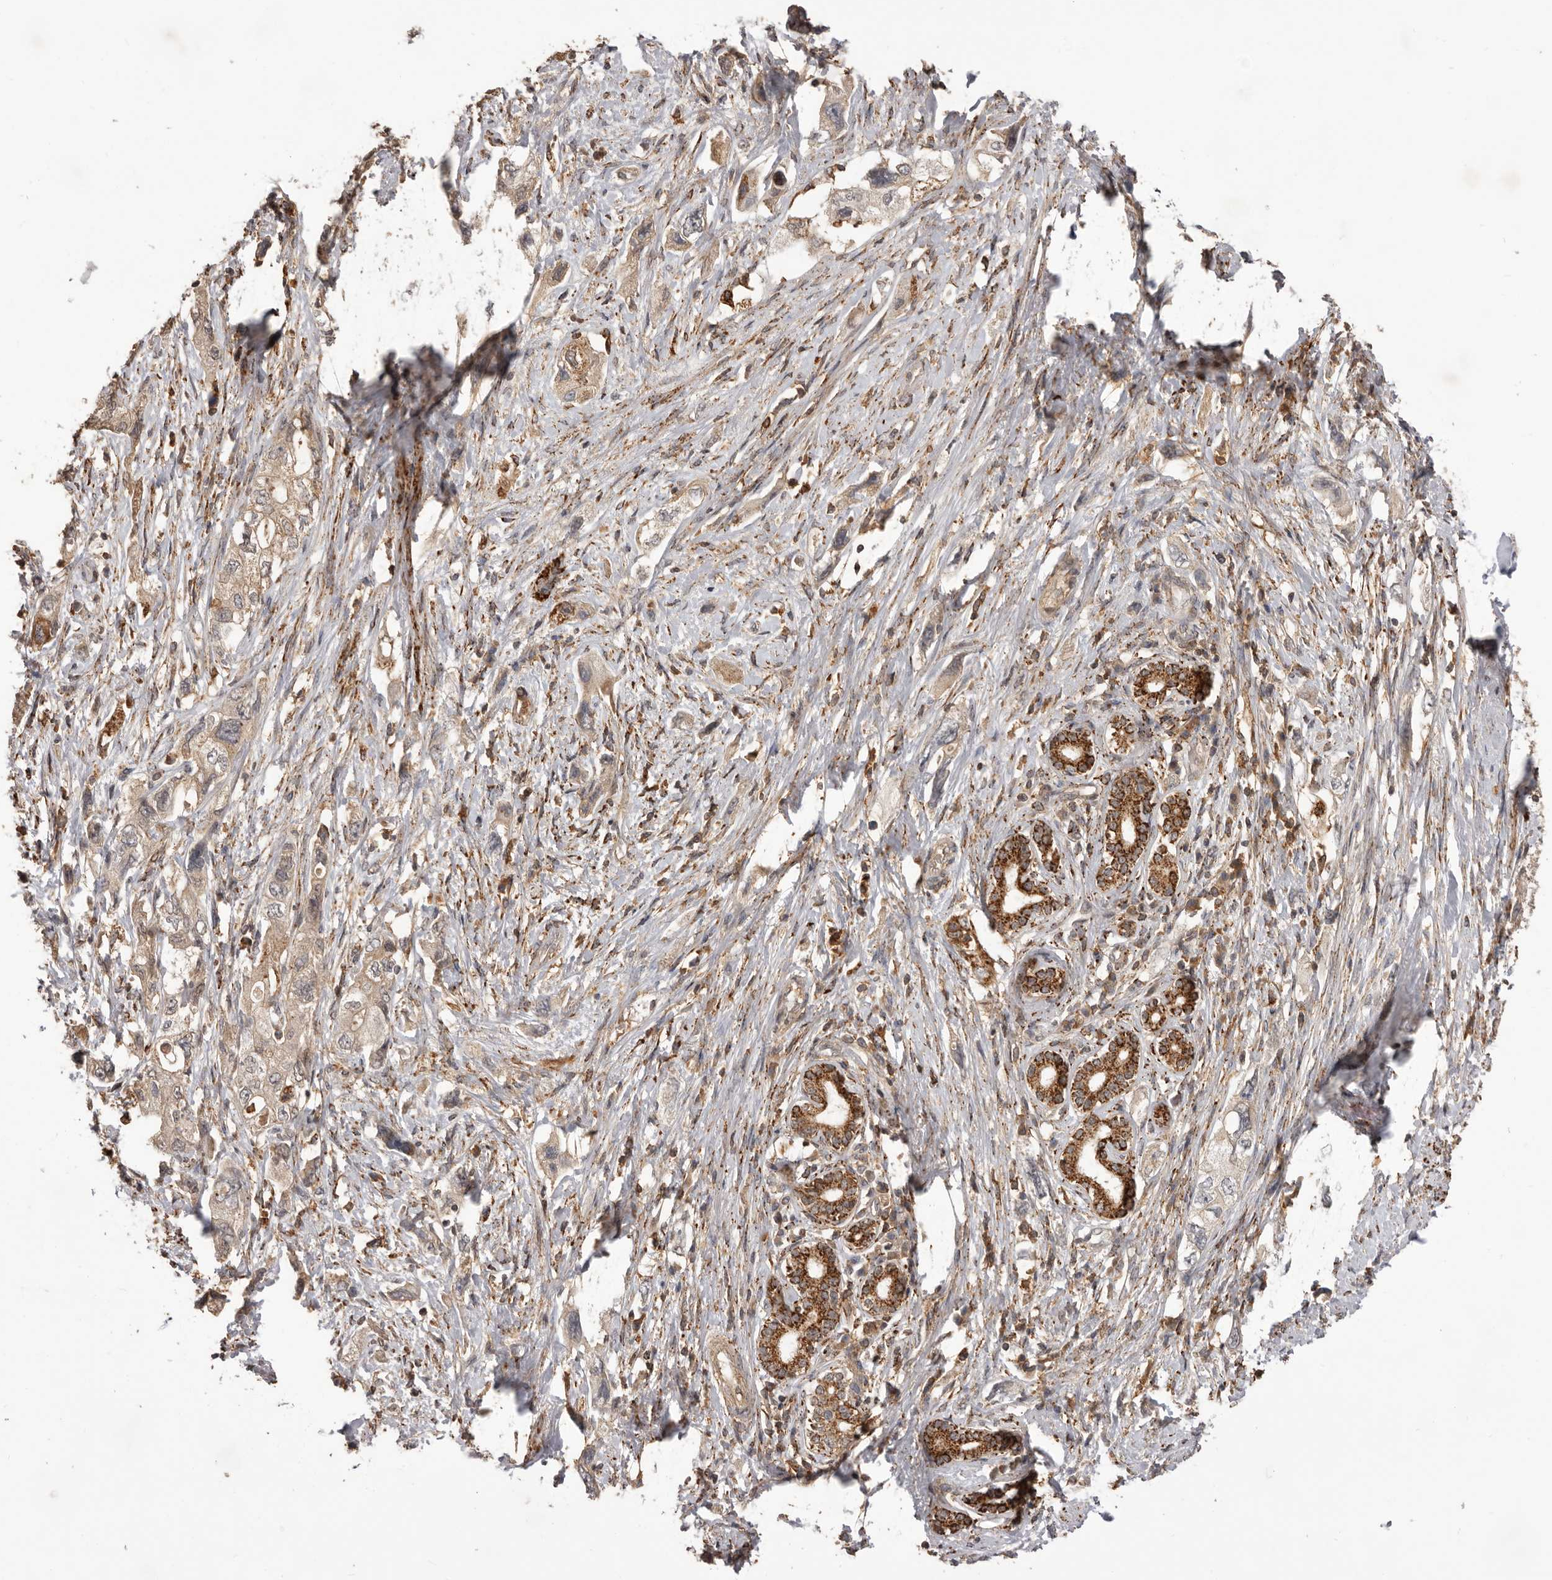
{"staining": {"intensity": "moderate", "quantity": ">75%", "location": "cytoplasmic/membranous"}, "tissue": "pancreatic cancer", "cell_type": "Tumor cells", "image_type": "cancer", "snomed": [{"axis": "morphology", "description": "Adenocarcinoma, NOS"}, {"axis": "topography", "description": "Pancreas"}], "caption": "Pancreatic adenocarcinoma was stained to show a protein in brown. There is medium levels of moderate cytoplasmic/membranous positivity in approximately >75% of tumor cells.", "gene": "GLIPR2", "patient": {"sex": "female", "age": 73}}